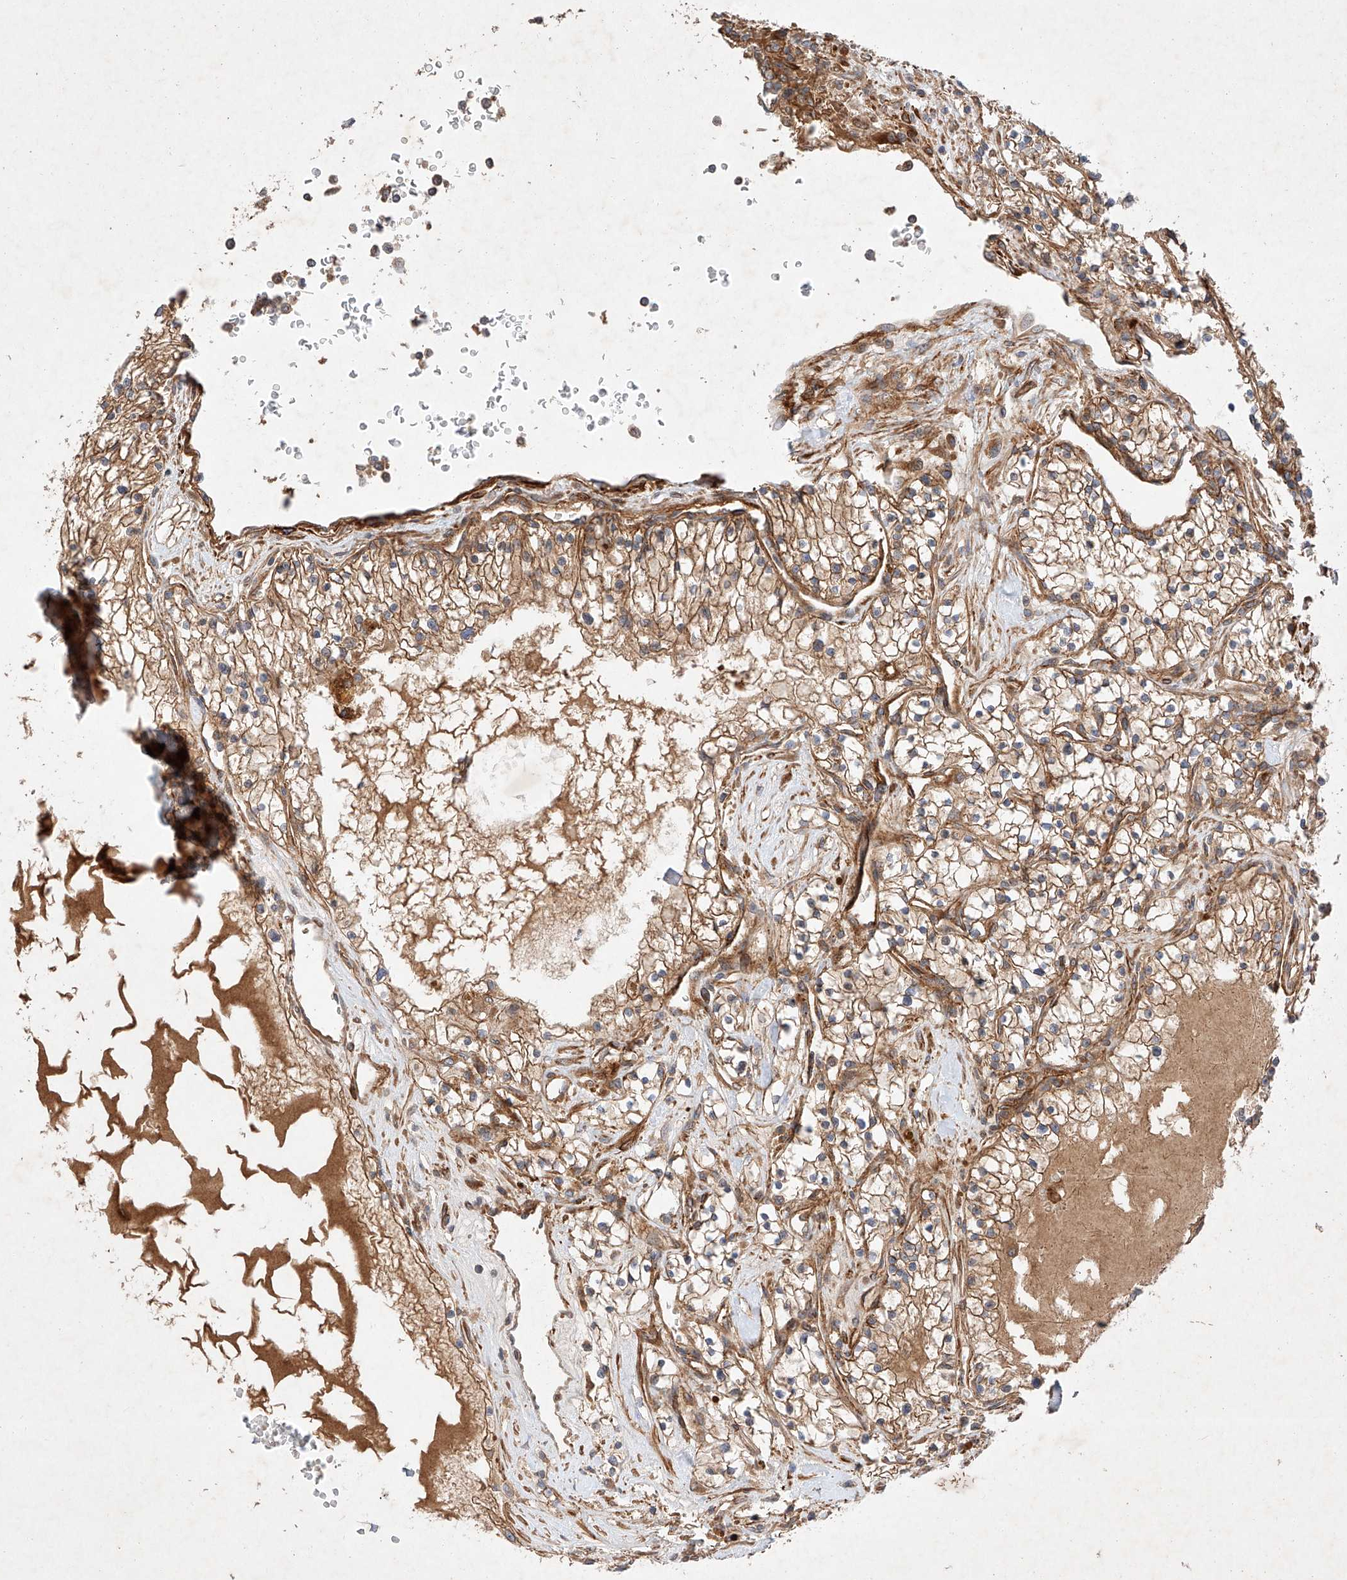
{"staining": {"intensity": "moderate", "quantity": ">75%", "location": "cytoplasmic/membranous"}, "tissue": "renal cancer", "cell_type": "Tumor cells", "image_type": "cancer", "snomed": [{"axis": "morphology", "description": "Normal tissue, NOS"}, {"axis": "morphology", "description": "Adenocarcinoma, NOS"}, {"axis": "topography", "description": "Kidney"}], "caption": "This is a micrograph of IHC staining of renal adenocarcinoma, which shows moderate expression in the cytoplasmic/membranous of tumor cells.", "gene": "RAB23", "patient": {"sex": "male", "age": 68}}